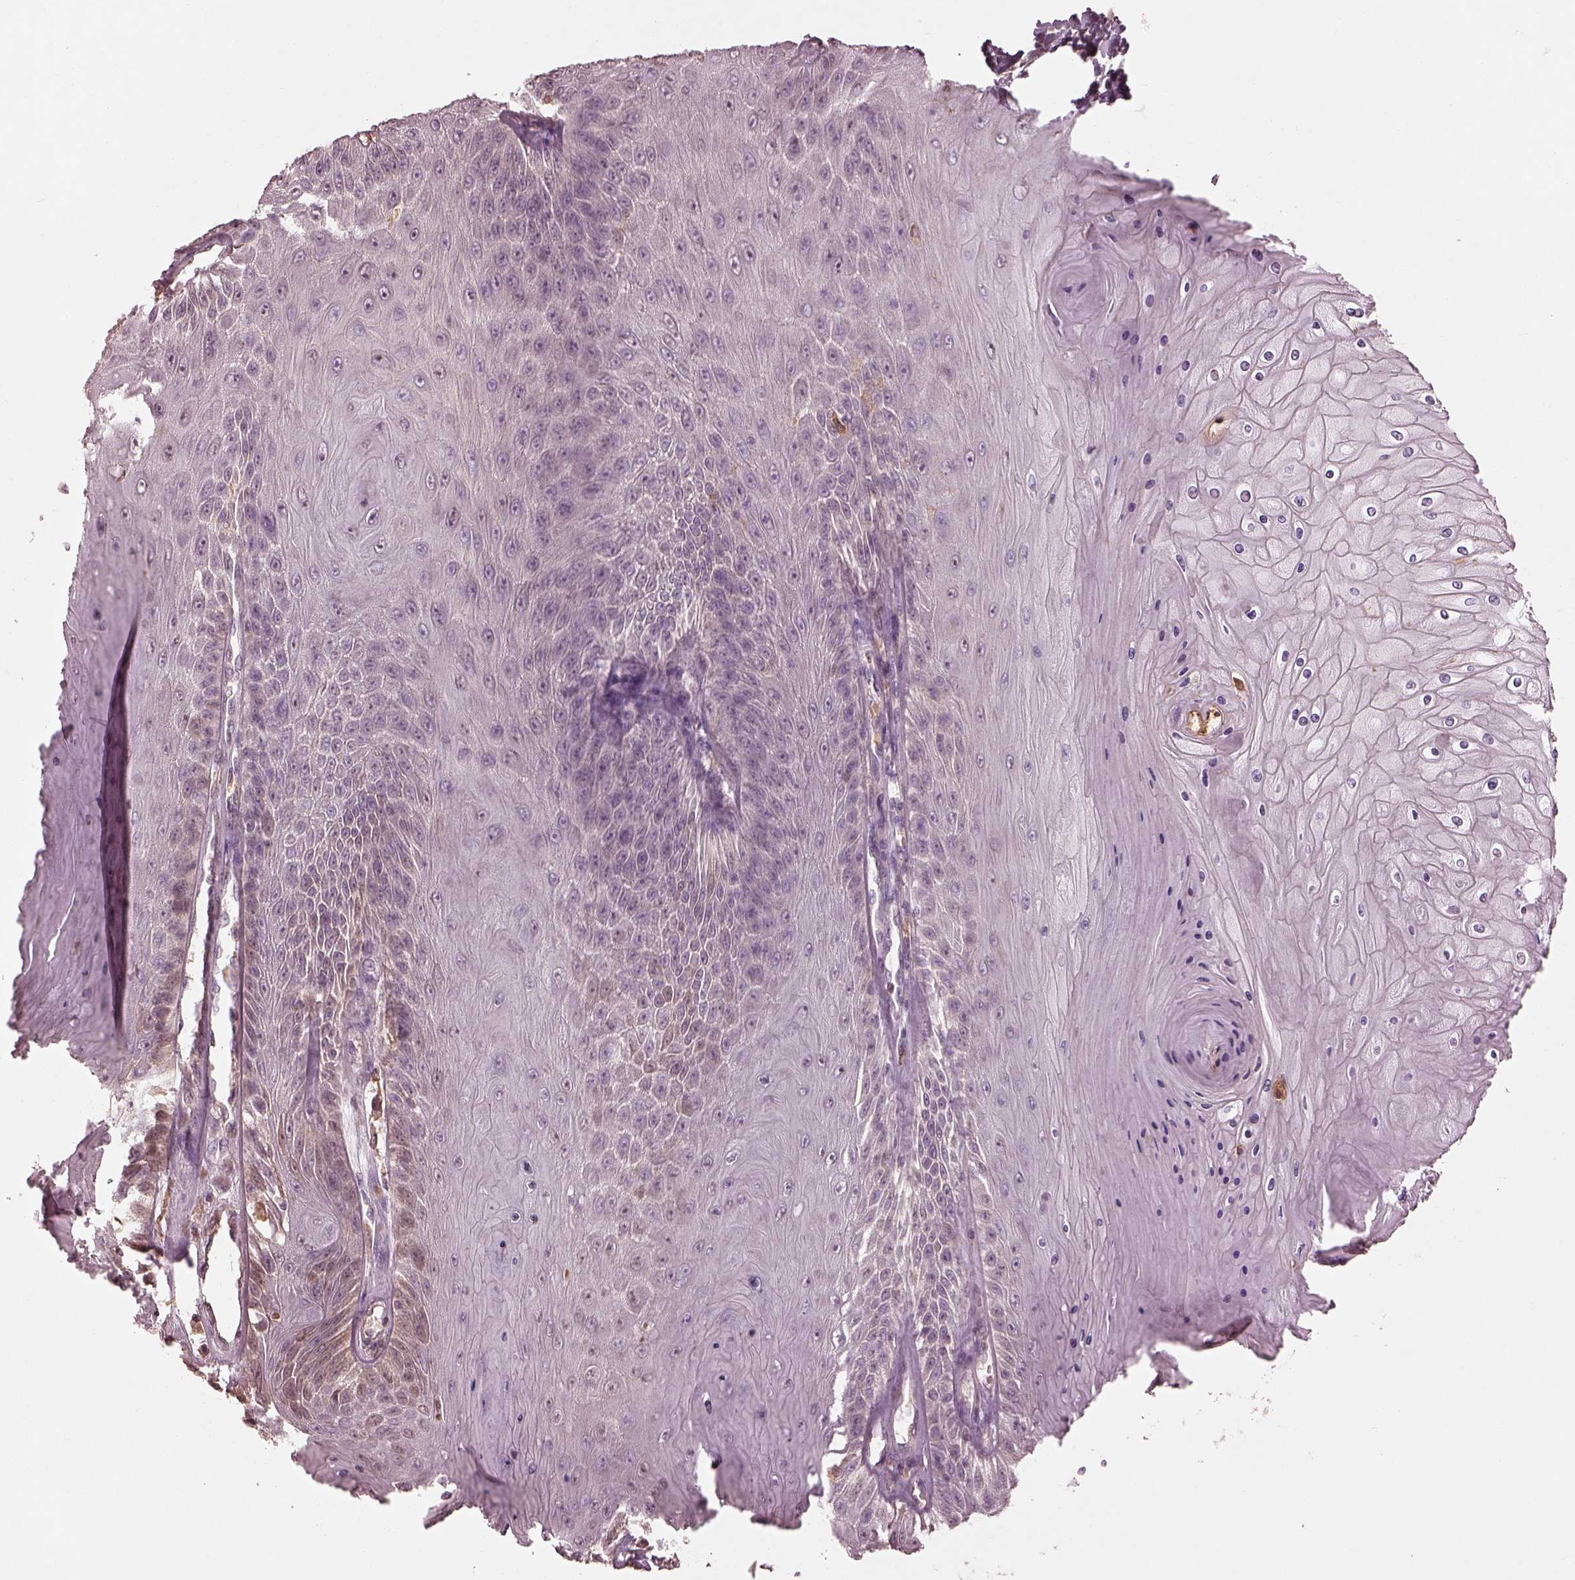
{"staining": {"intensity": "negative", "quantity": "none", "location": "none"}, "tissue": "skin cancer", "cell_type": "Tumor cells", "image_type": "cancer", "snomed": [{"axis": "morphology", "description": "Squamous cell carcinoma, NOS"}, {"axis": "topography", "description": "Skin"}], "caption": "Squamous cell carcinoma (skin) was stained to show a protein in brown. There is no significant staining in tumor cells. (DAB IHC with hematoxylin counter stain).", "gene": "CALR3", "patient": {"sex": "male", "age": 62}}